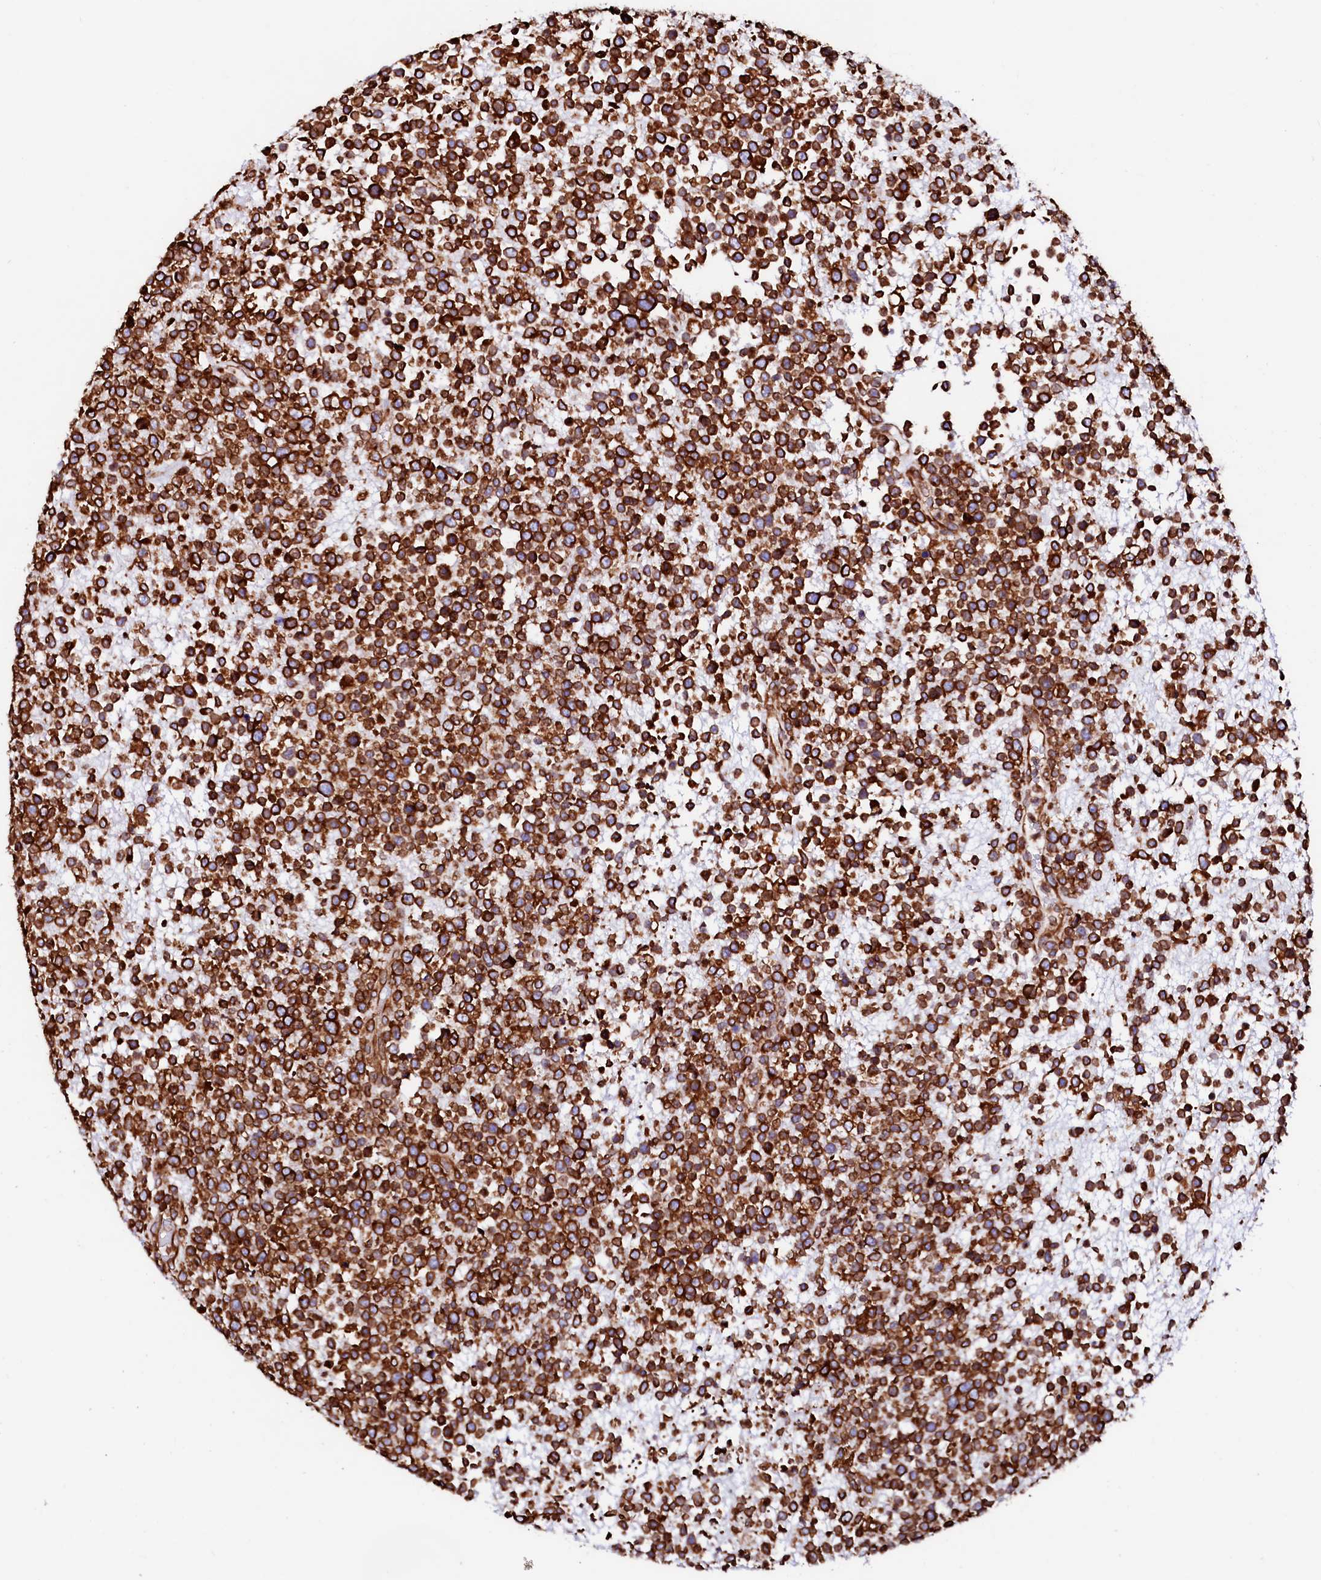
{"staining": {"intensity": "strong", "quantity": ">75%", "location": "cytoplasmic/membranous"}, "tissue": "lymphoma", "cell_type": "Tumor cells", "image_type": "cancer", "snomed": [{"axis": "morphology", "description": "Malignant lymphoma, non-Hodgkin's type, High grade"}, {"axis": "topography", "description": "Colon"}], "caption": "Protein staining demonstrates strong cytoplasmic/membranous positivity in about >75% of tumor cells in lymphoma. Nuclei are stained in blue.", "gene": "DERL1", "patient": {"sex": "female", "age": 53}}